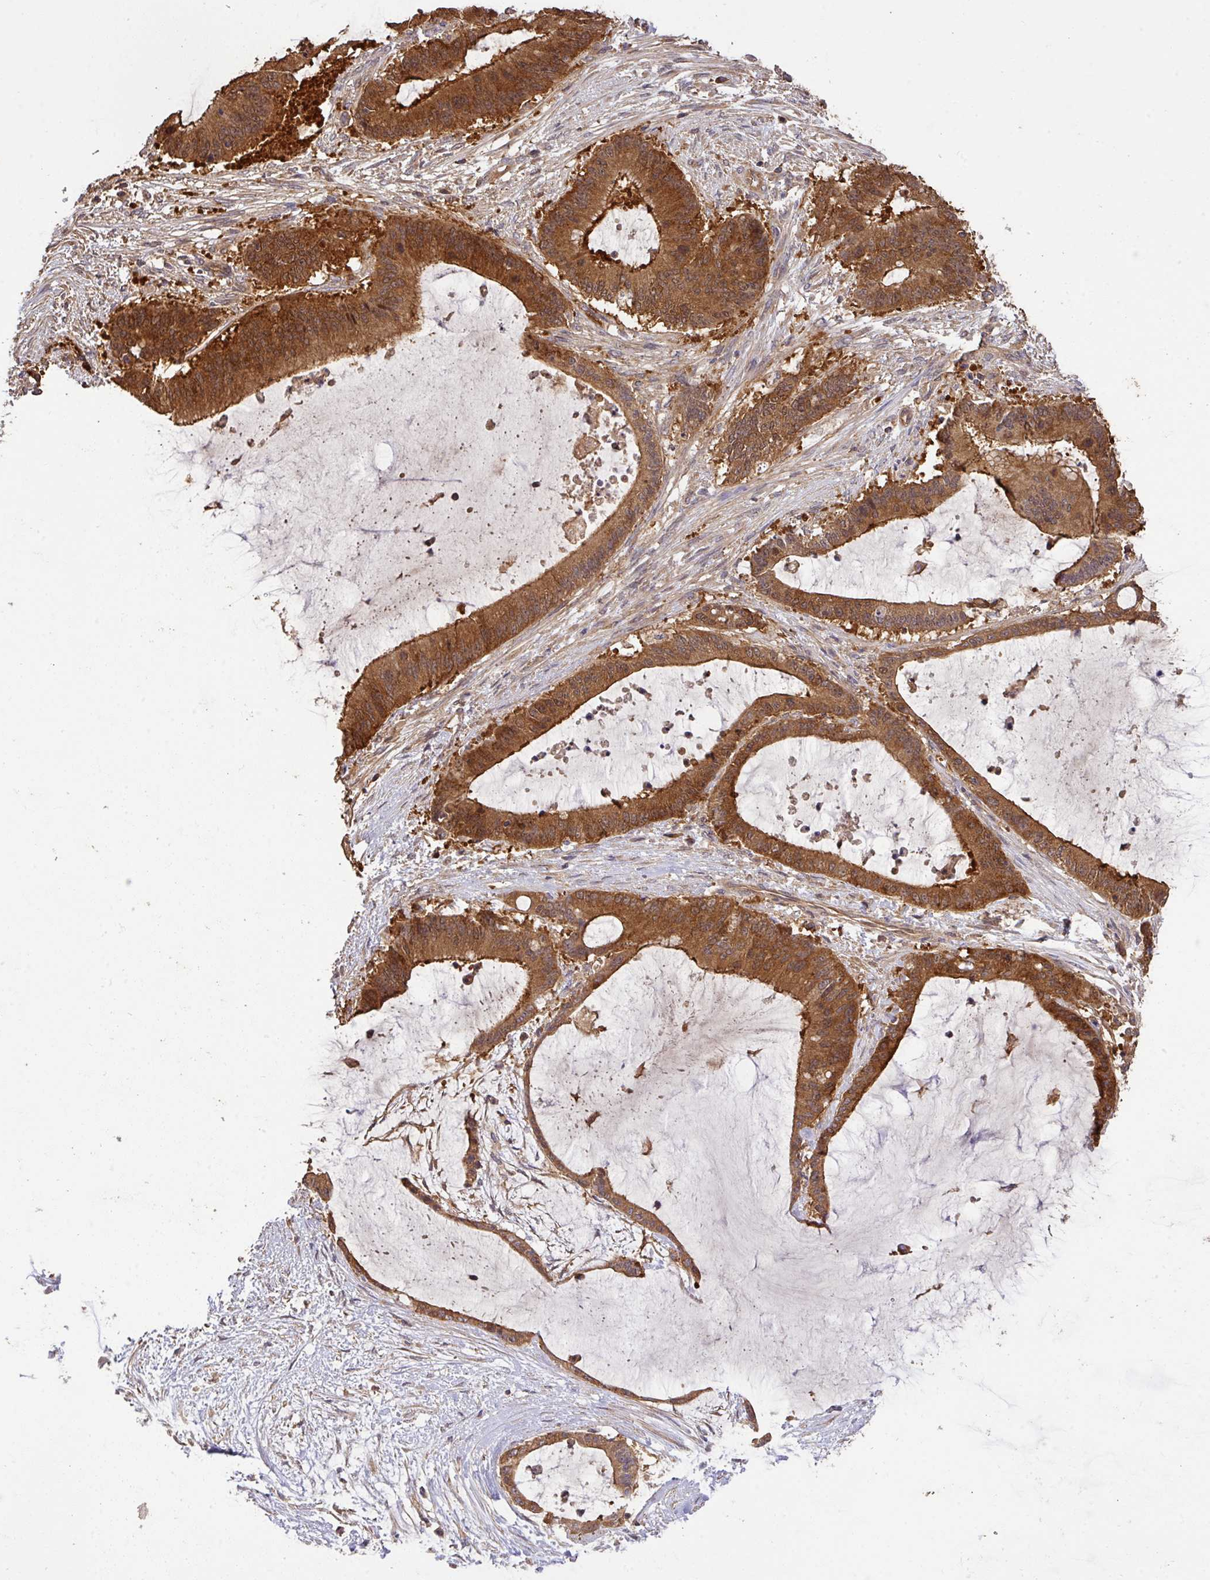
{"staining": {"intensity": "strong", "quantity": ">75%", "location": "cytoplasmic/membranous,nuclear"}, "tissue": "liver cancer", "cell_type": "Tumor cells", "image_type": "cancer", "snomed": [{"axis": "morphology", "description": "Normal tissue, NOS"}, {"axis": "morphology", "description": "Cholangiocarcinoma"}, {"axis": "topography", "description": "Liver"}, {"axis": "topography", "description": "Peripheral nerve tissue"}], "caption": "The histopathology image displays immunohistochemical staining of liver cholangiocarcinoma. There is strong cytoplasmic/membranous and nuclear staining is present in approximately >75% of tumor cells.", "gene": "GSPT1", "patient": {"sex": "female", "age": 73}}